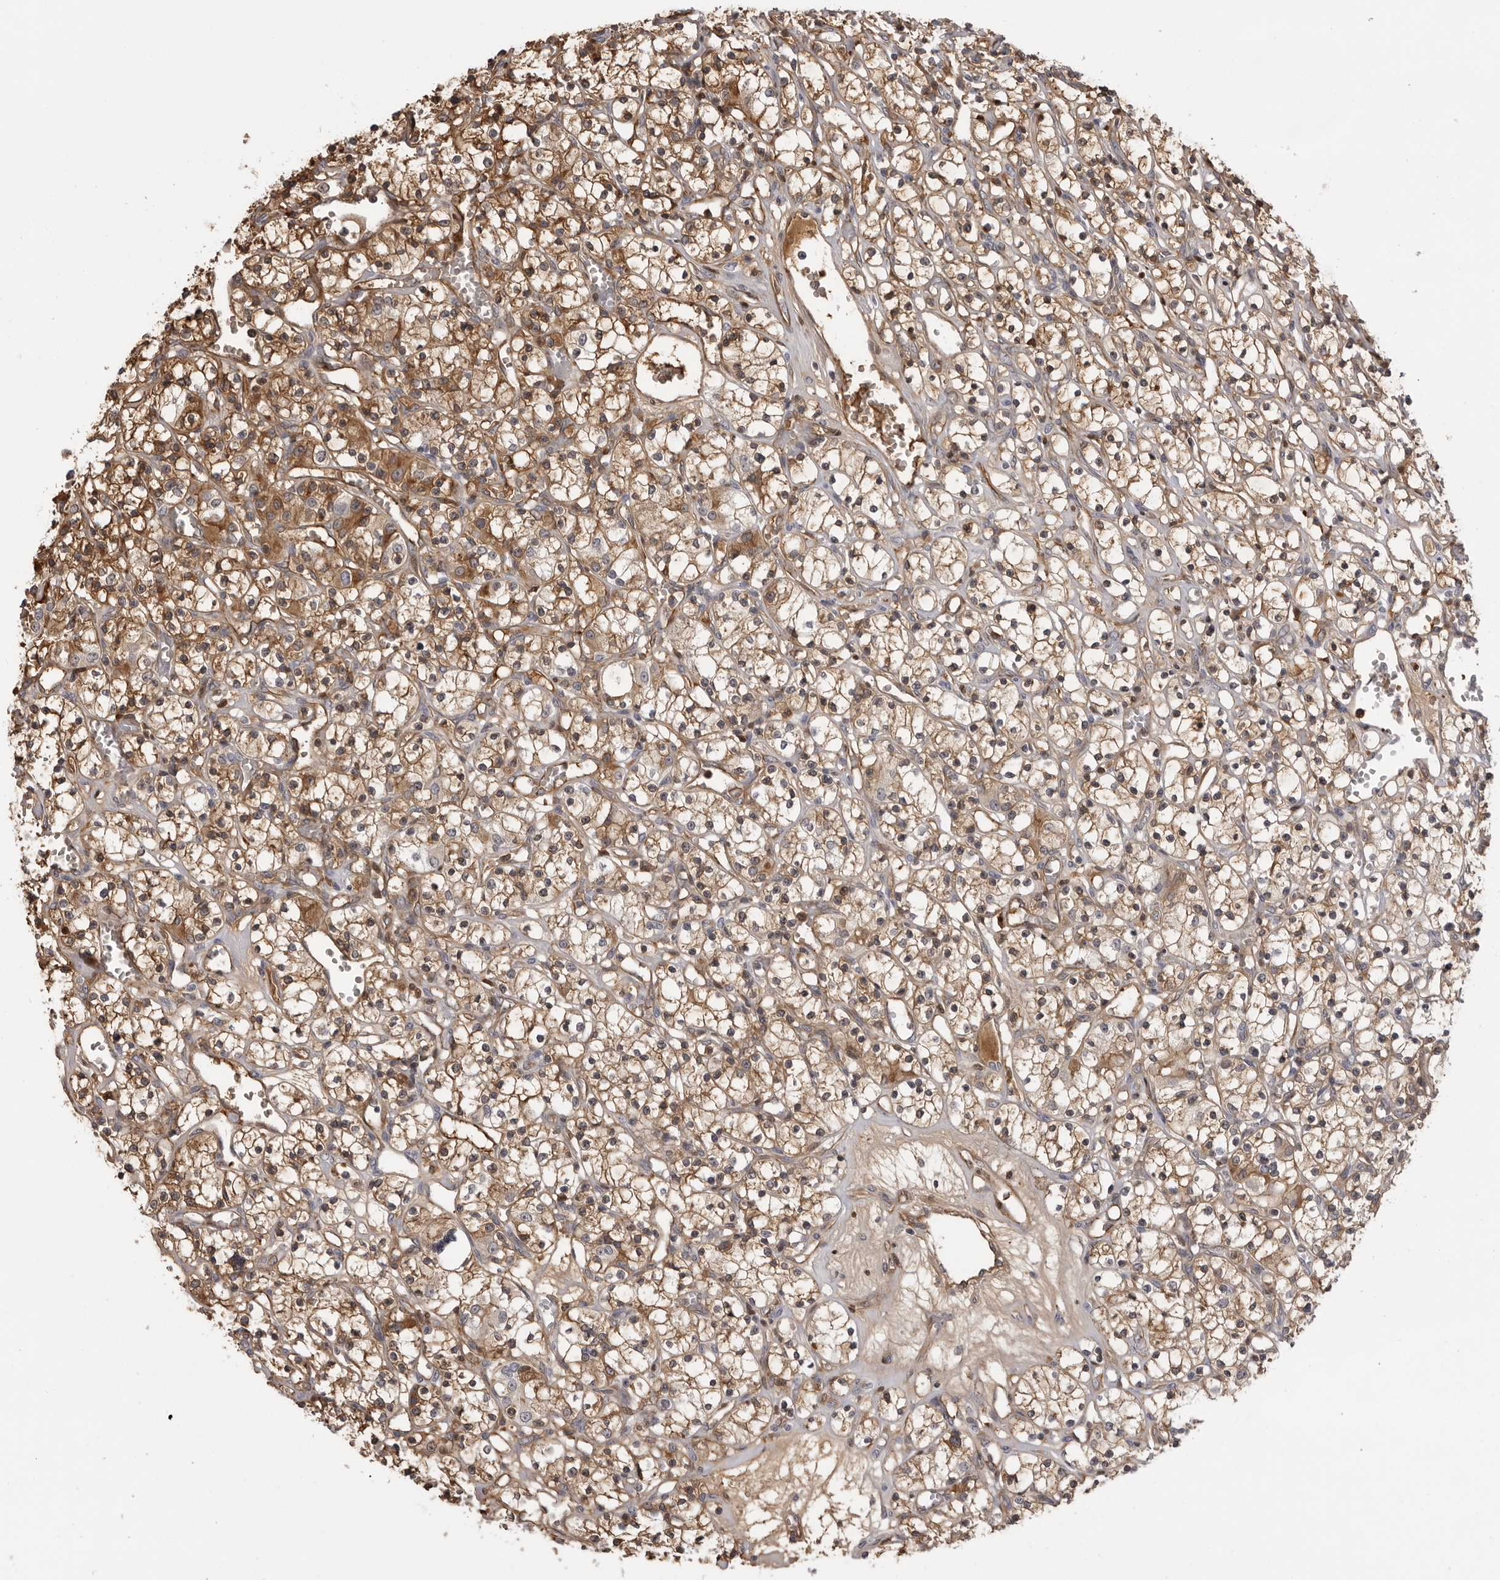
{"staining": {"intensity": "moderate", "quantity": ">75%", "location": "cytoplasmic/membranous"}, "tissue": "renal cancer", "cell_type": "Tumor cells", "image_type": "cancer", "snomed": [{"axis": "morphology", "description": "Adenocarcinoma, NOS"}, {"axis": "topography", "description": "Kidney"}], "caption": "This photomicrograph displays immunohistochemistry staining of human renal adenocarcinoma, with medium moderate cytoplasmic/membranous expression in about >75% of tumor cells.", "gene": "PLEKHF2", "patient": {"sex": "female", "age": 59}}